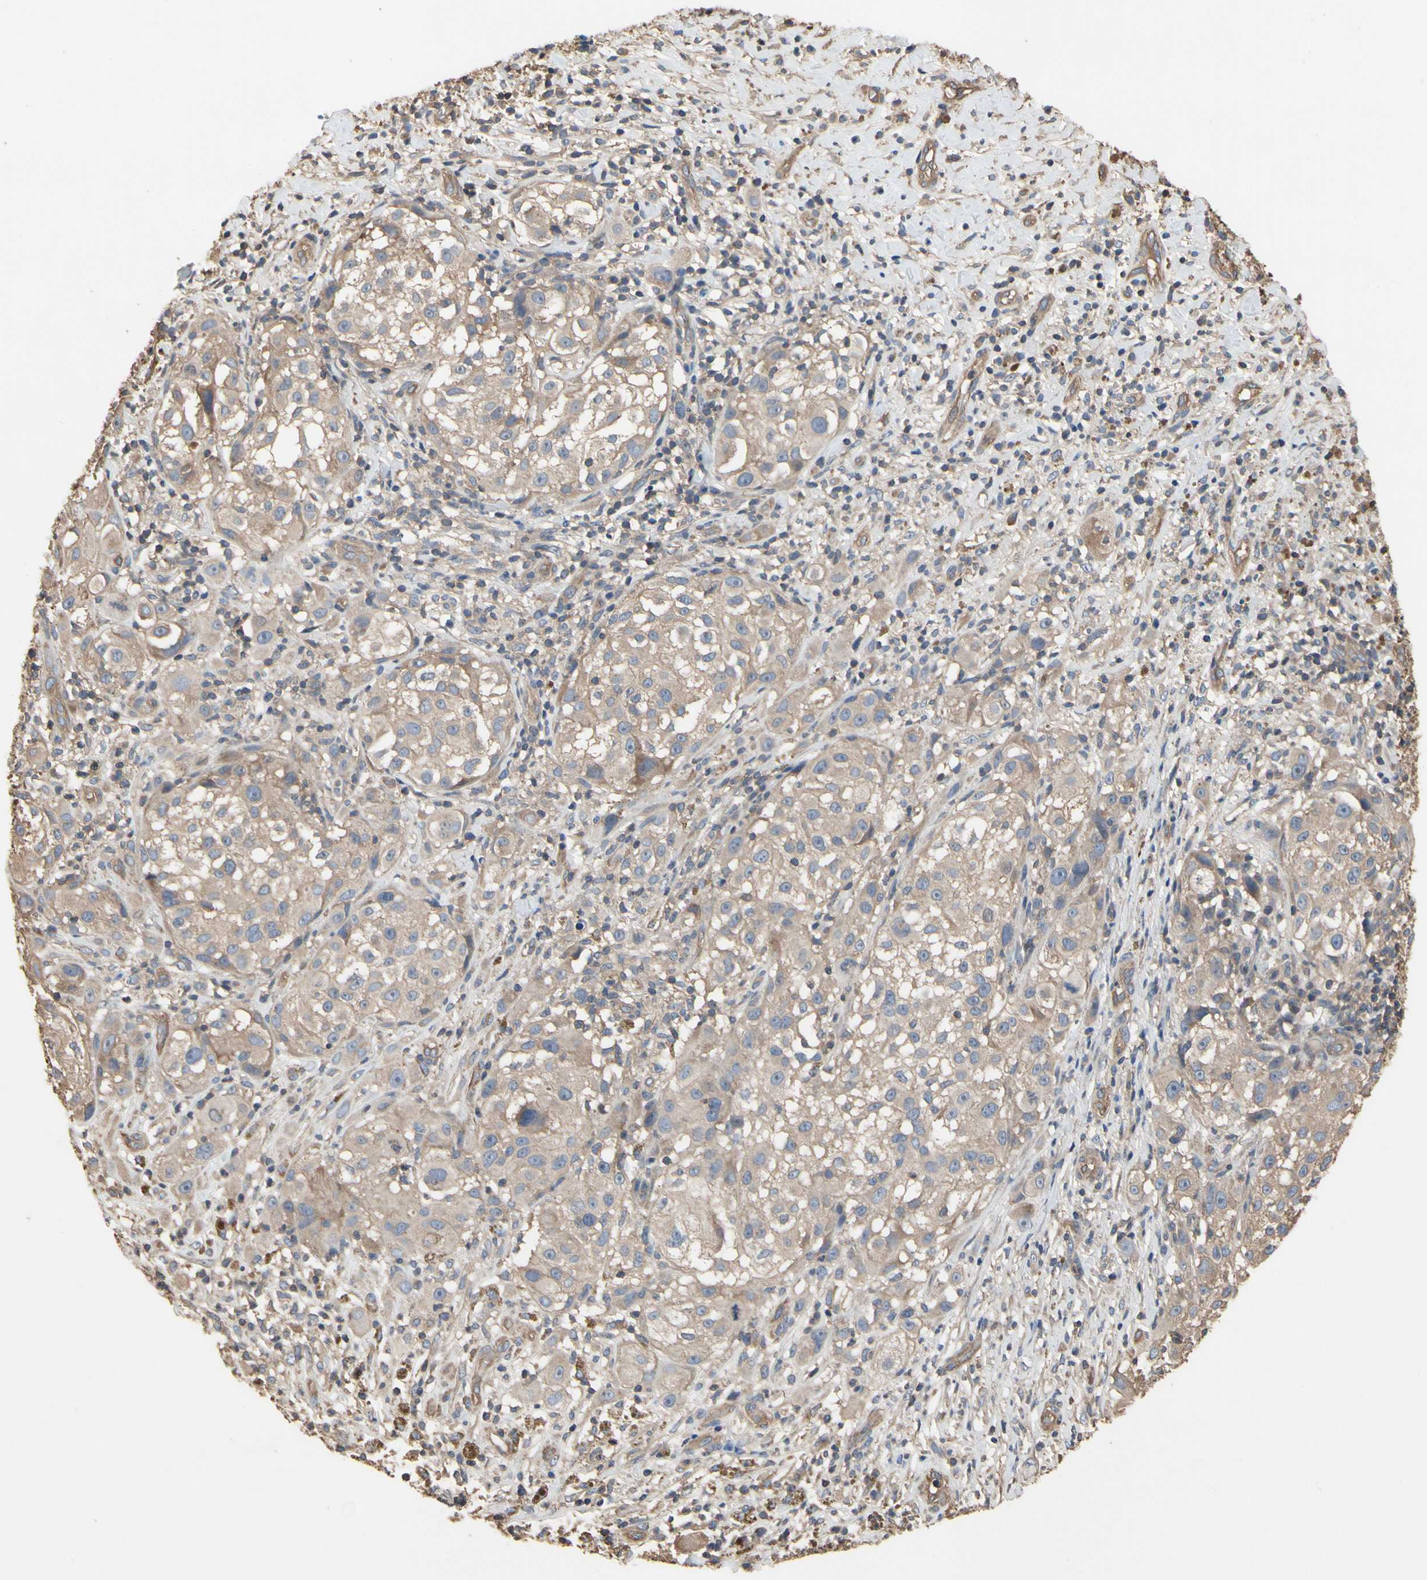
{"staining": {"intensity": "weak", "quantity": ">75%", "location": "cytoplasmic/membranous"}, "tissue": "melanoma", "cell_type": "Tumor cells", "image_type": "cancer", "snomed": [{"axis": "morphology", "description": "Necrosis, NOS"}, {"axis": "morphology", "description": "Malignant melanoma, NOS"}, {"axis": "topography", "description": "Skin"}], "caption": "Weak cytoplasmic/membranous positivity is appreciated in about >75% of tumor cells in malignant melanoma.", "gene": "PDZK1", "patient": {"sex": "female", "age": 87}}